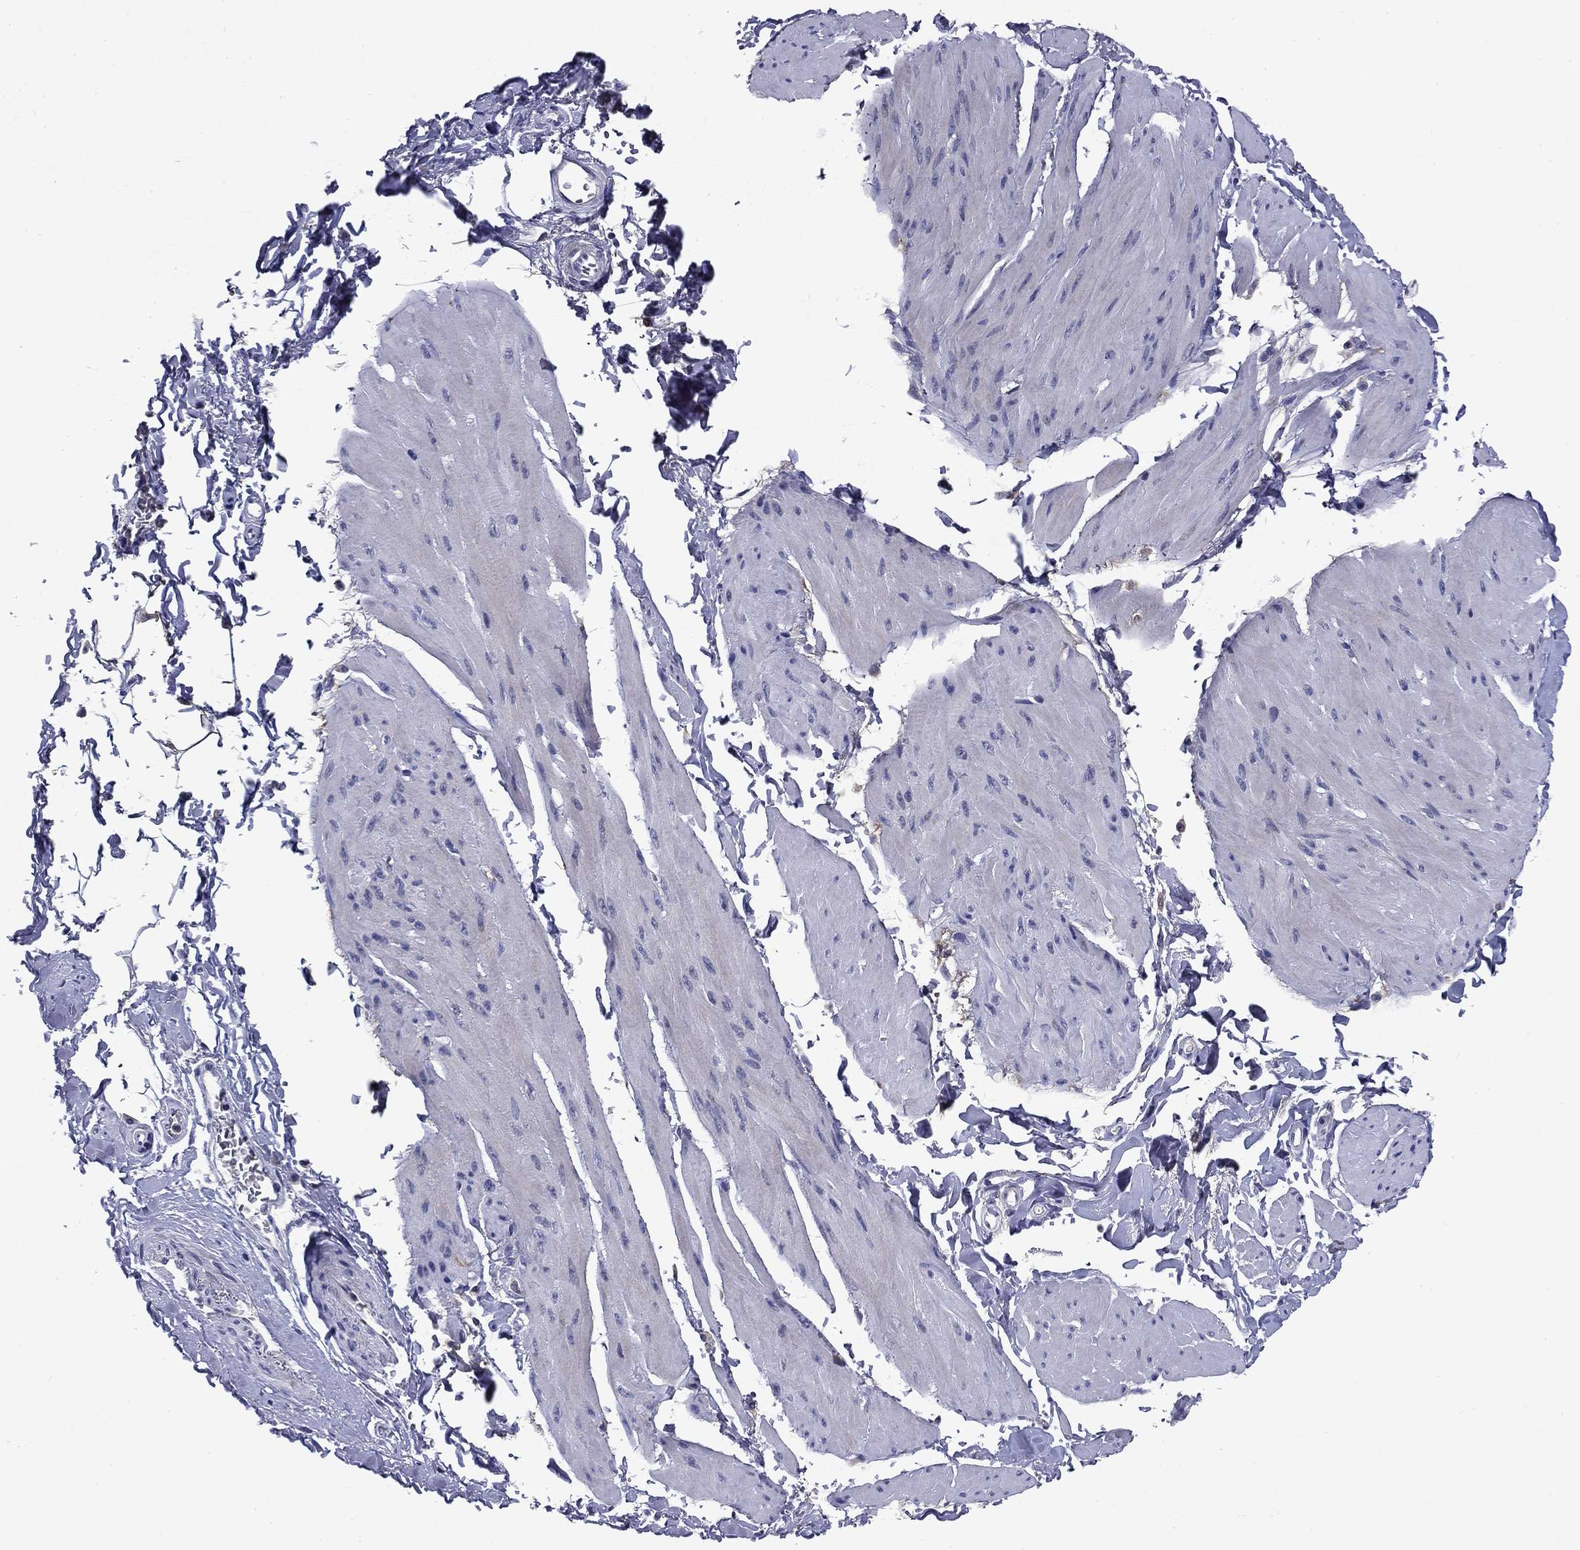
{"staining": {"intensity": "negative", "quantity": "none", "location": "none"}, "tissue": "smooth muscle", "cell_type": "Smooth muscle cells", "image_type": "normal", "snomed": [{"axis": "morphology", "description": "Normal tissue, NOS"}, {"axis": "topography", "description": "Adipose tissue"}, {"axis": "topography", "description": "Smooth muscle"}, {"axis": "topography", "description": "Peripheral nerve tissue"}], "caption": "High power microscopy histopathology image of an immunohistochemistry (IHC) histopathology image of benign smooth muscle, revealing no significant staining in smooth muscle cells.", "gene": "ECM1", "patient": {"sex": "male", "age": 83}}